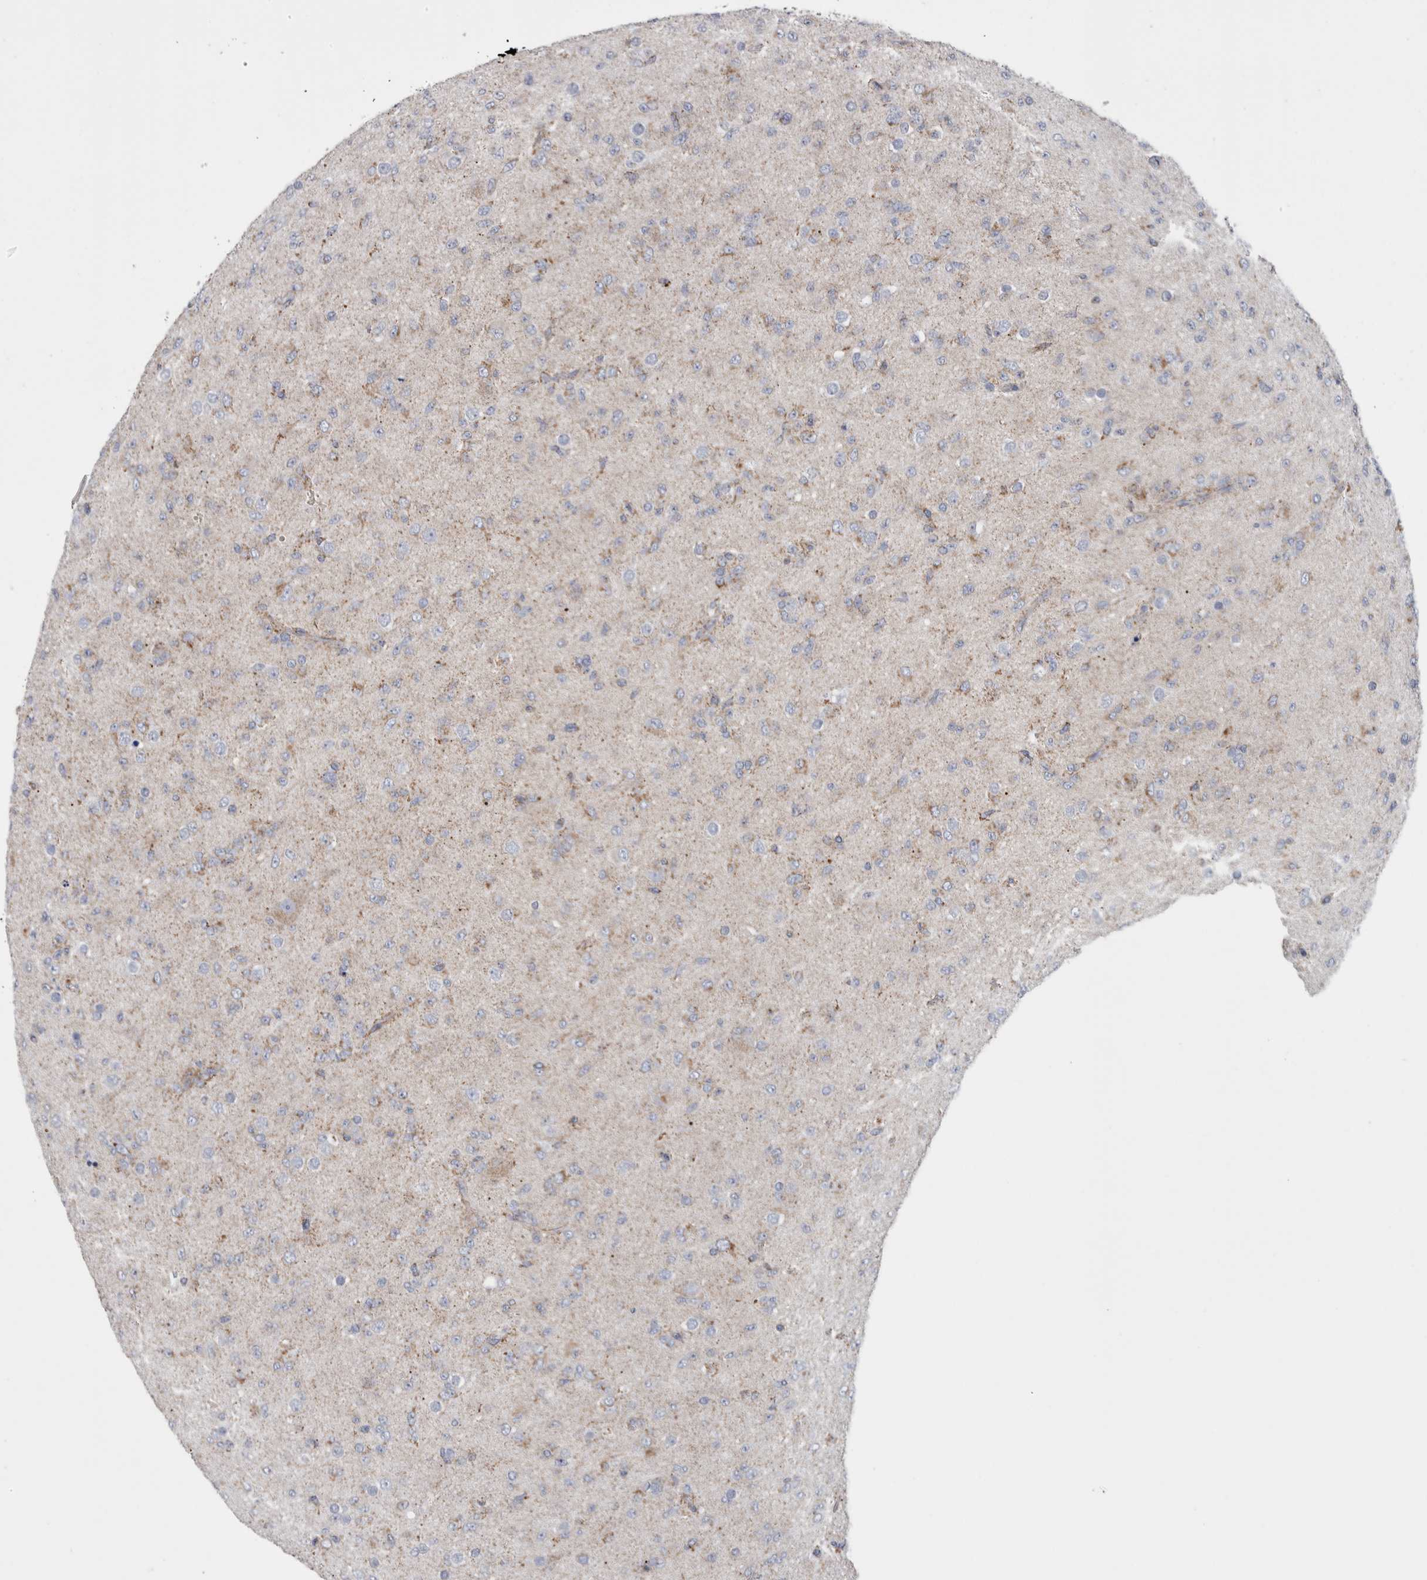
{"staining": {"intensity": "weak", "quantity": "25%-75%", "location": "cytoplasmic/membranous"}, "tissue": "glioma", "cell_type": "Tumor cells", "image_type": "cancer", "snomed": [{"axis": "morphology", "description": "Glioma, malignant, Low grade"}, {"axis": "topography", "description": "Brain"}], "caption": "IHC histopathology image of neoplastic tissue: human malignant glioma (low-grade) stained using immunohistochemistry (IHC) displays low levels of weak protein expression localized specifically in the cytoplasmic/membranous of tumor cells, appearing as a cytoplasmic/membranous brown color.", "gene": "ETFA", "patient": {"sex": "male", "age": 65}}